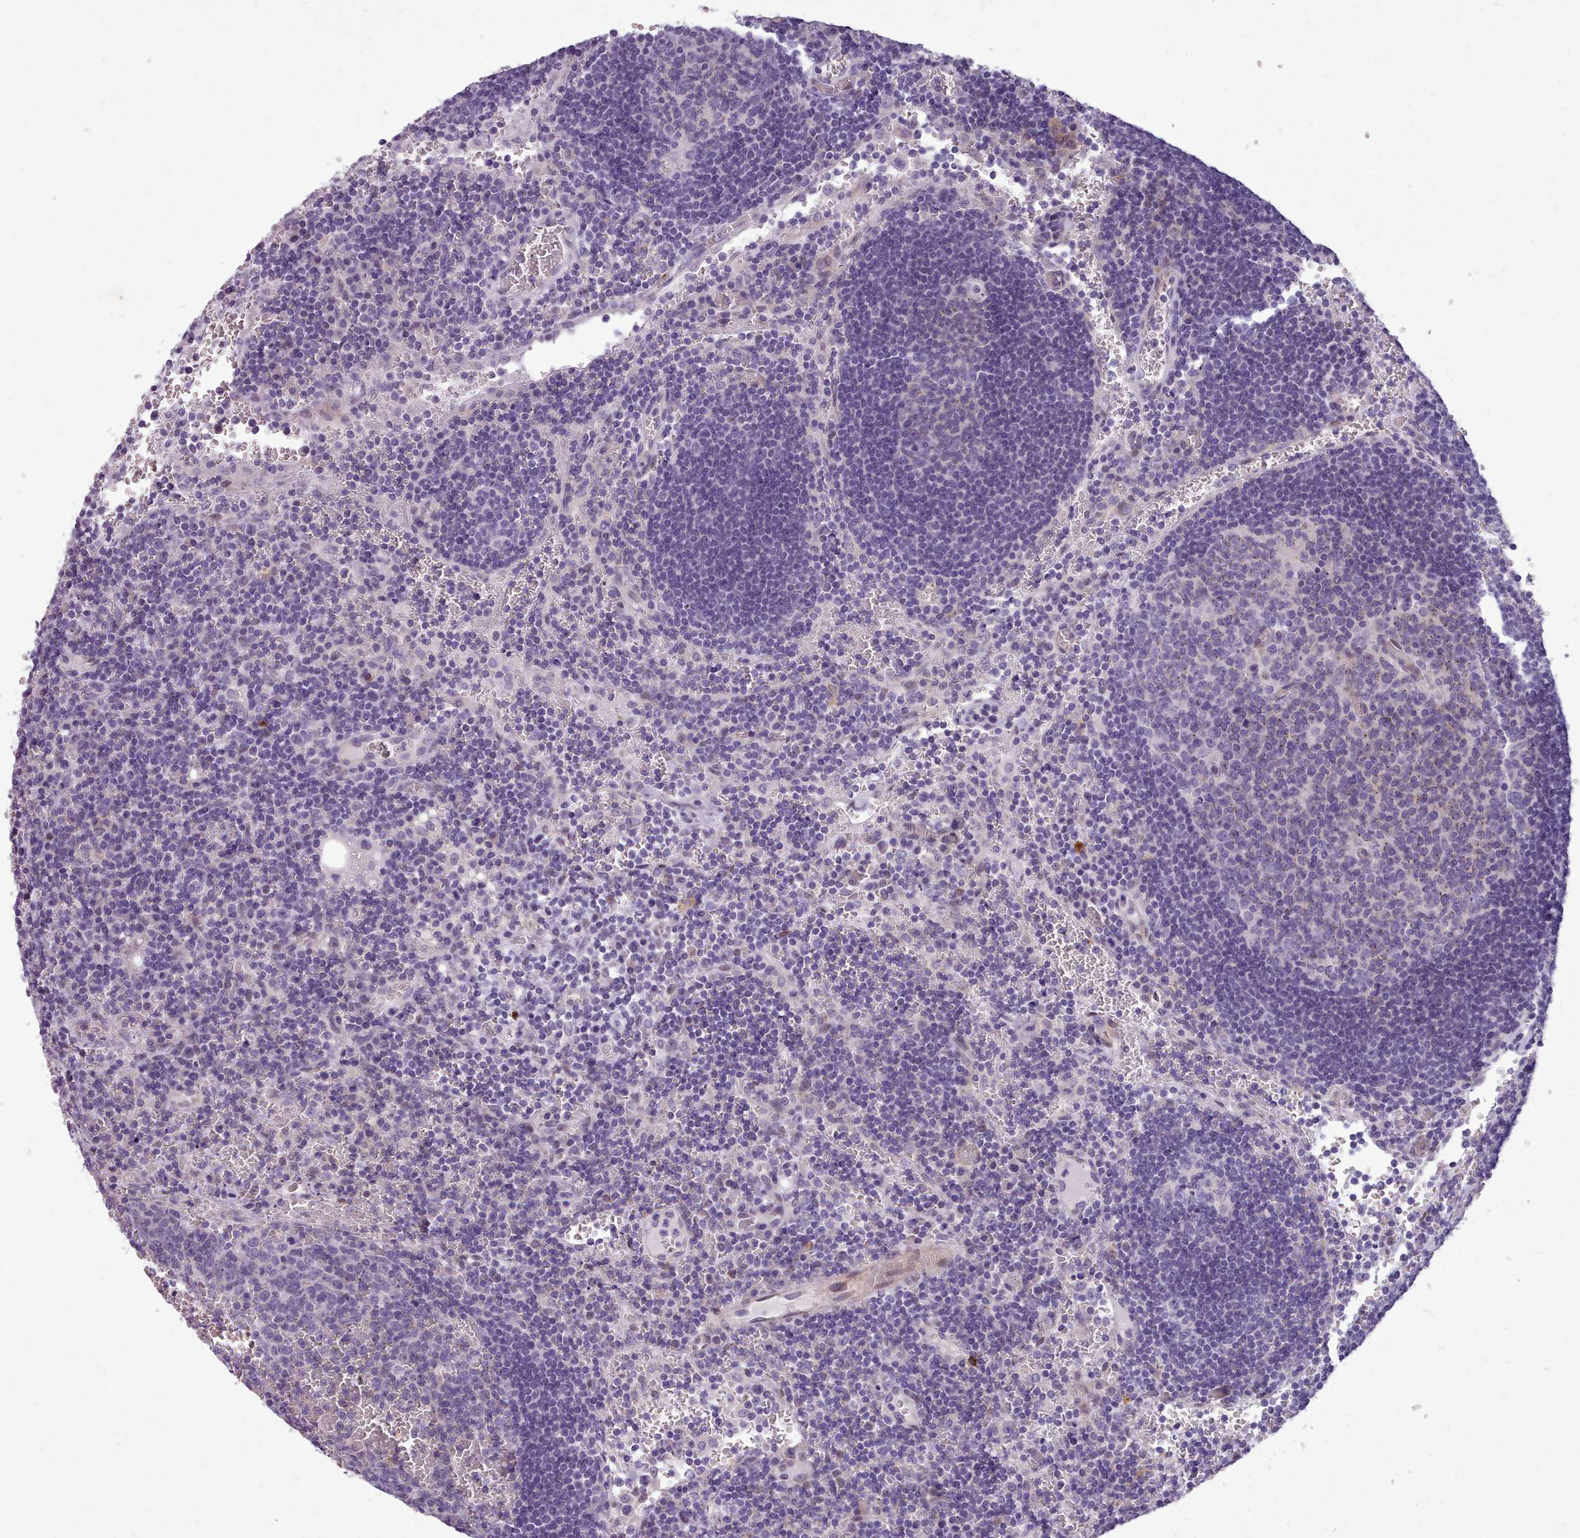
{"staining": {"intensity": "negative", "quantity": "none", "location": "none"}, "tissue": "lymph node", "cell_type": "Germinal center cells", "image_type": "normal", "snomed": [{"axis": "morphology", "description": "Normal tissue, NOS"}, {"axis": "topography", "description": "Lymph node"}], "caption": "Immunohistochemistry photomicrograph of benign human lymph node stained for a protein (brown), which exhibits no expression in germinal center cells.", "gene": "KCNT2", "patient": {"sex": "female", "age": 73}}